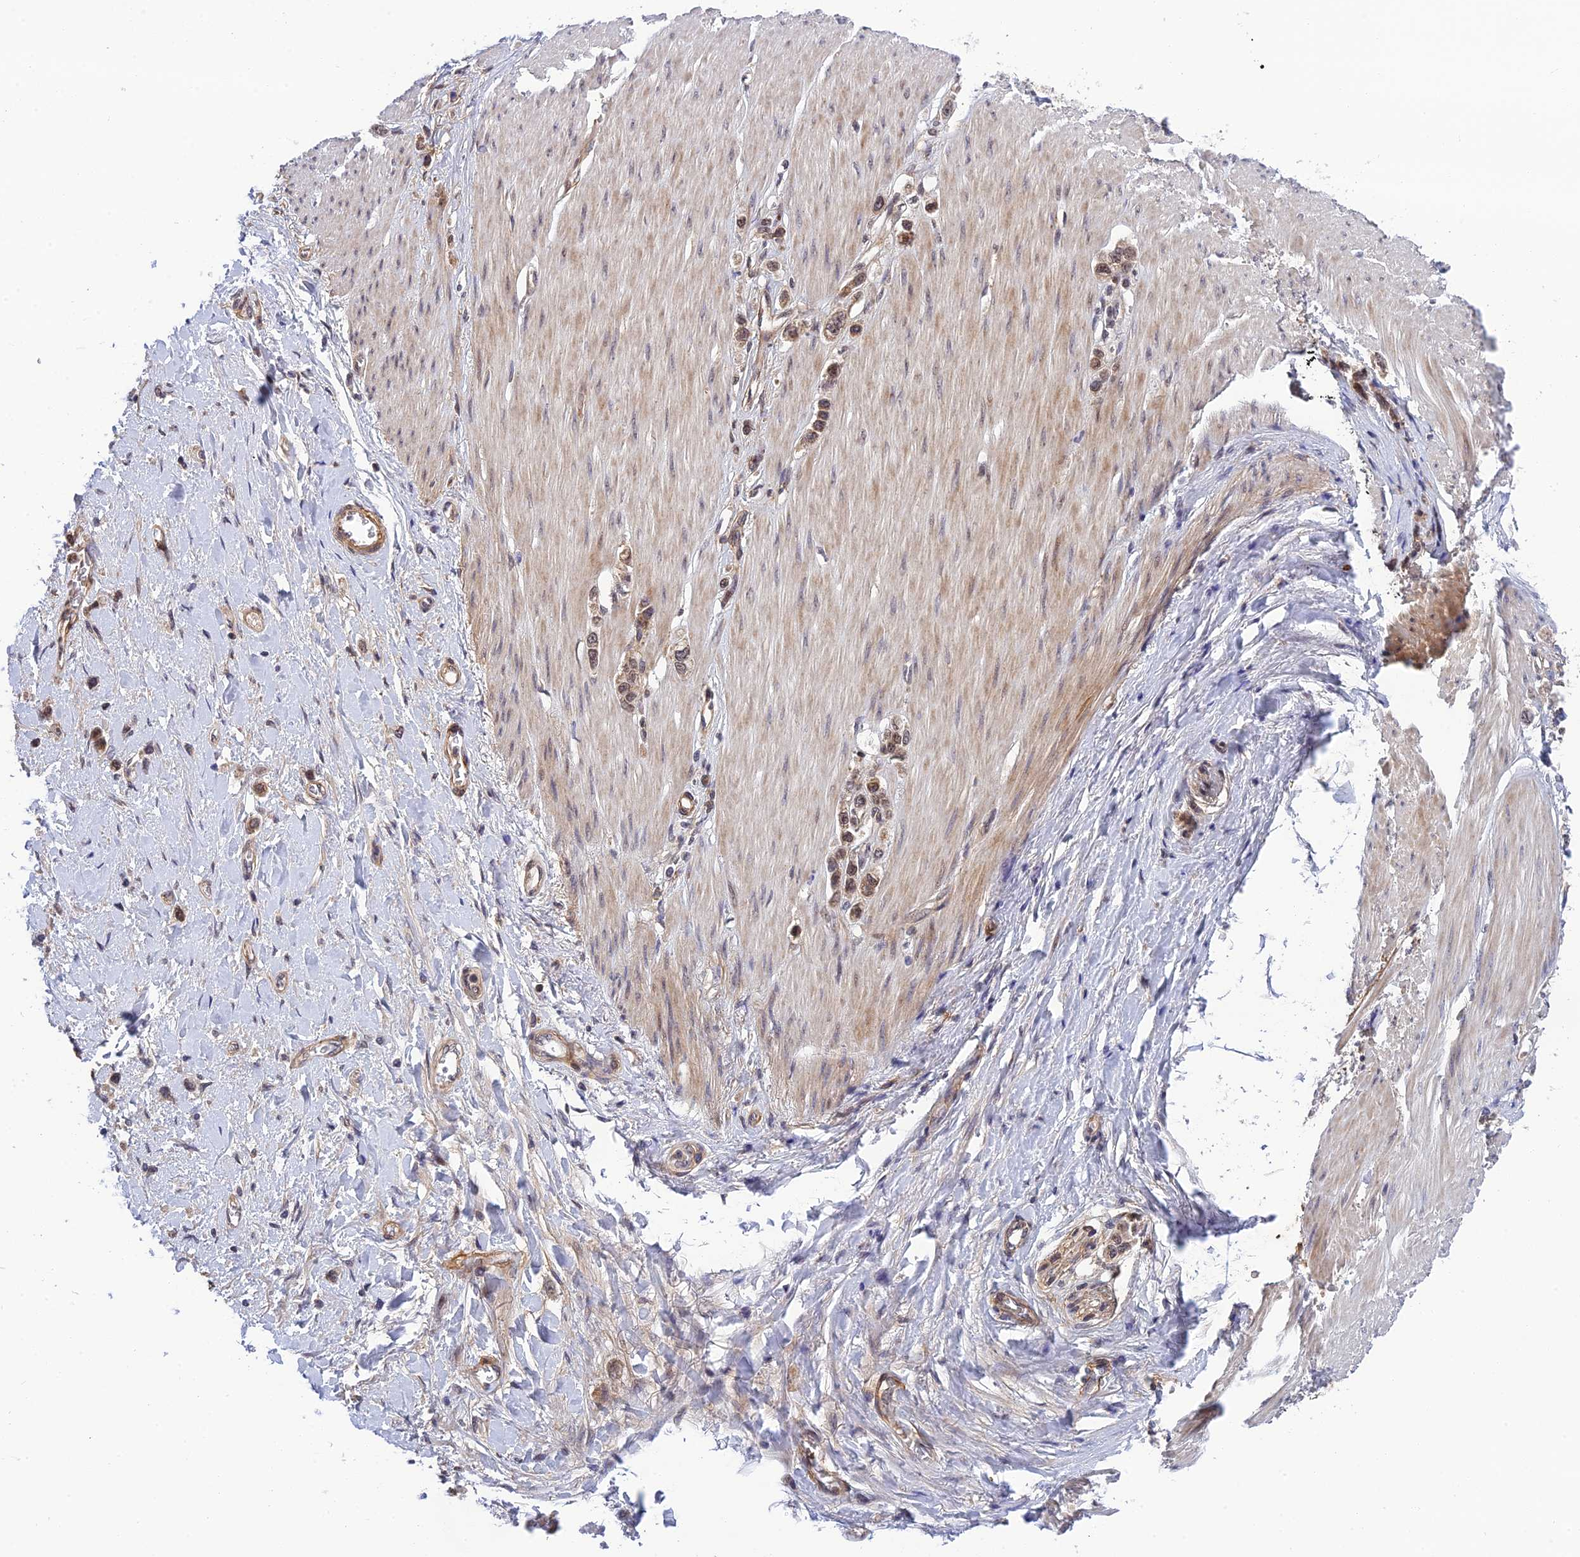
{"staining": {"intensity": "moderate", "quantity": ">75%", "location": "cytoplasmic/membranous,nuclear"}, "tissue": "stomach cancer", "cell_type": "Tumor cells", "image_type": "cancer", "snomed": [{"axis": "morphology", "description": "Adenocarcinoma, NOS"}, {"axis": "topography", "description": "Stomach"}], "caption": "Stomach adenocarcinoma stained with DAB IHC displays medium levels of moderate cytoplasmic/membranous and nuclear positivity in approximately >75% of tumor cells.", "gene": "REXO1", "patient": {"sex": "female", "age": 65}}